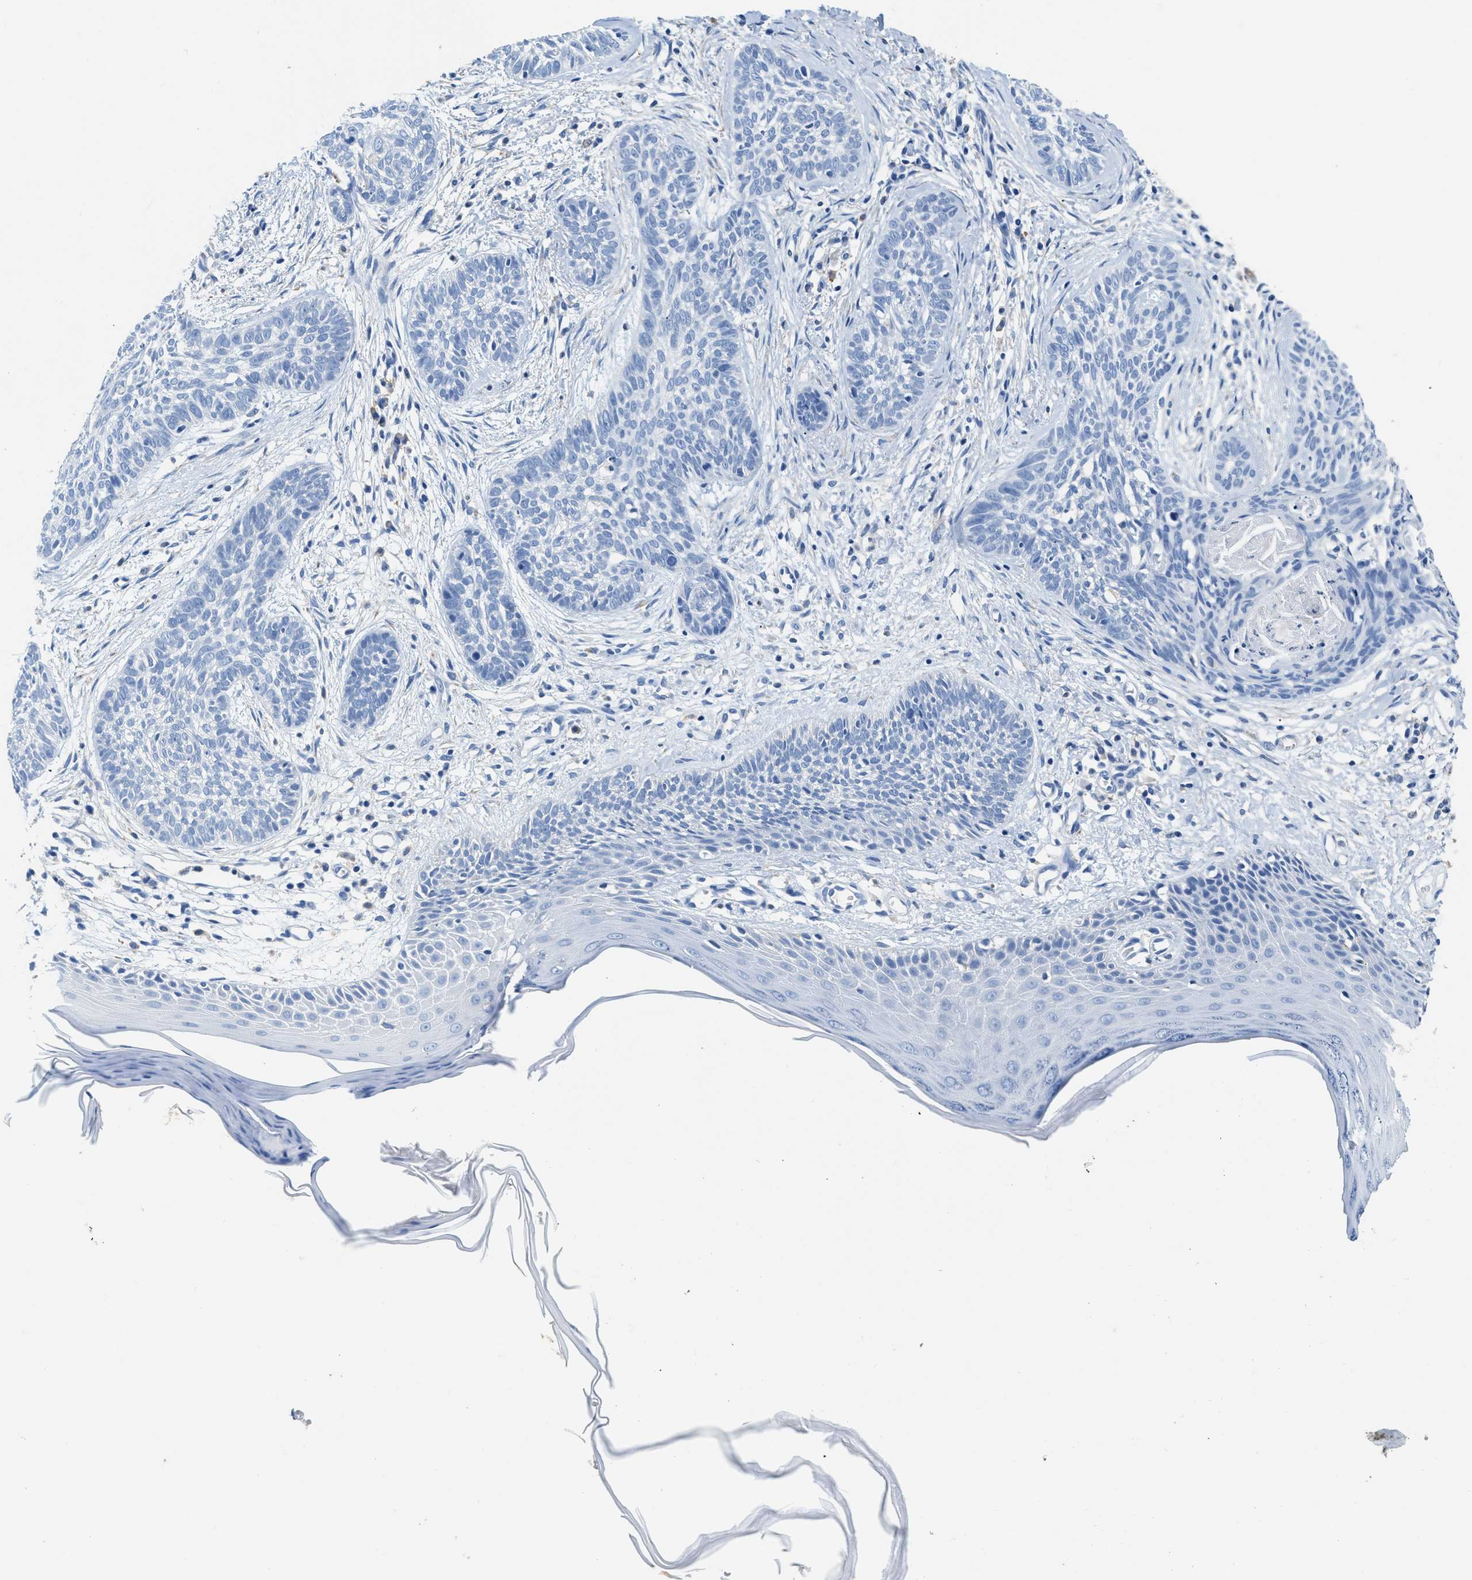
{"staining": {"intensity": "negative", "quantity": "none", "location": "none"}, "tissue": "skin cancer", "cell_type": "Tumor cells", "image_type": "cancer", "snomed": [{"axis": "morphology", "description": "Basal cell carcinoma"}, {"axis": "topography", "description": "Skin"}], "caption": "Immunohistochemistry (IHC) image of skin cancer stained for a protein (brown), which reveals no expression in tumor cells. (Brightfield microscopy of DAB (3,3'-diaminobenzidine) immunohistochemistry (IHC) at high magnification).", "gene": "ZDHHC13", "patient": {"sex": "female", "age": 59}}